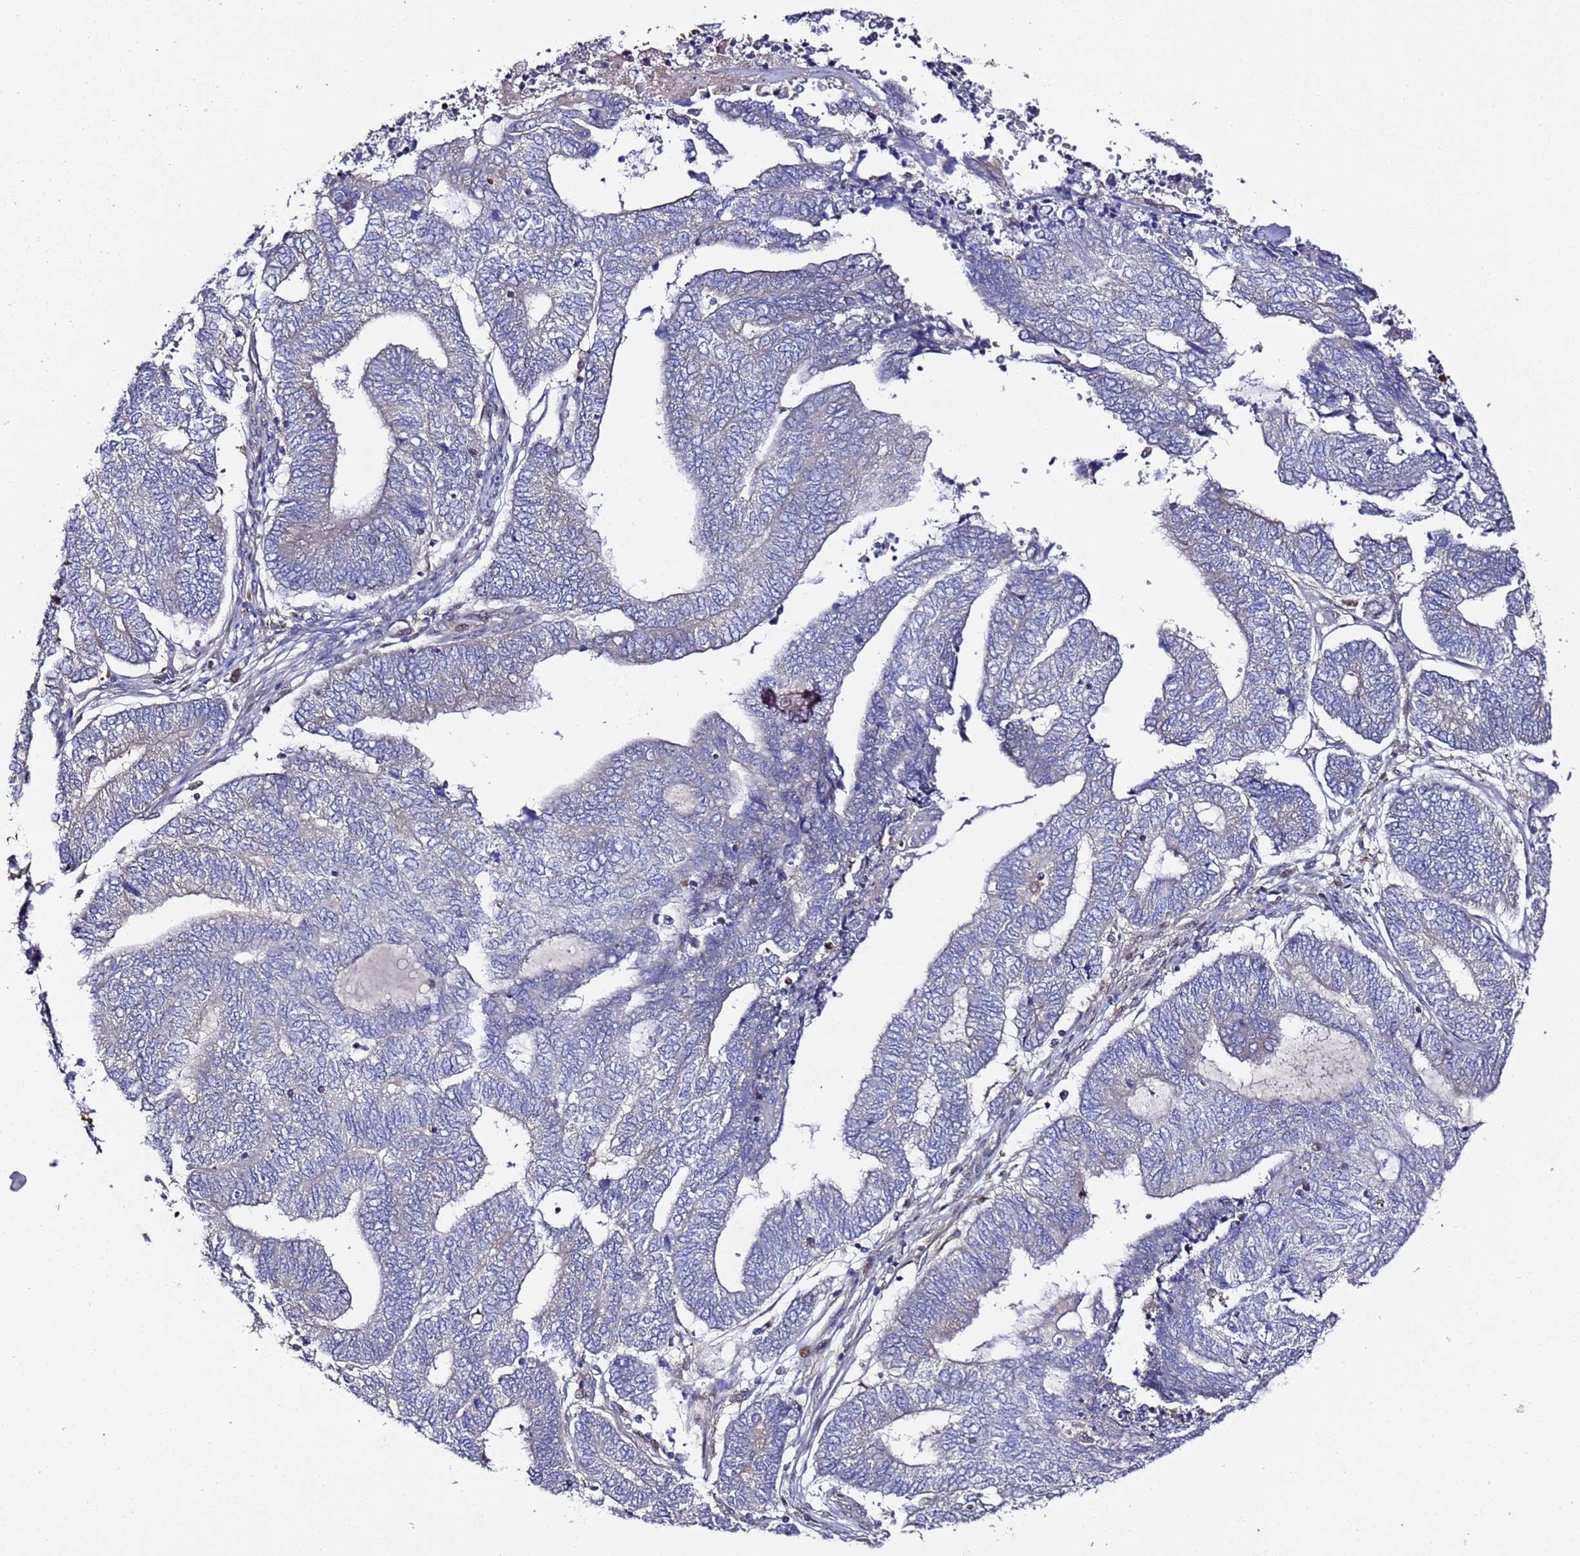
{"staining": {"intensity": "negative", "quantity": "none", "location": "none"}, "tissue": "endometrial cancer", "cell_type": "Tumor cells", "image_type": "cancer", "snomed": [{"axis": "morphology", "description": "Adenocarcinoma, NOS"}, {"axis": "topography", "description": "Uterus"}, {"axis": "topography", "description": "Endometrium"}], "caption": "This micrograph is of adenocarcinoma (endometrial) stained with IHC to label a protein in brown with the nuclei are counter-stained blue. There is no expression in tumor cells.", "gene": "ALG3", "patient": {"sex": "female", "age": 70}}